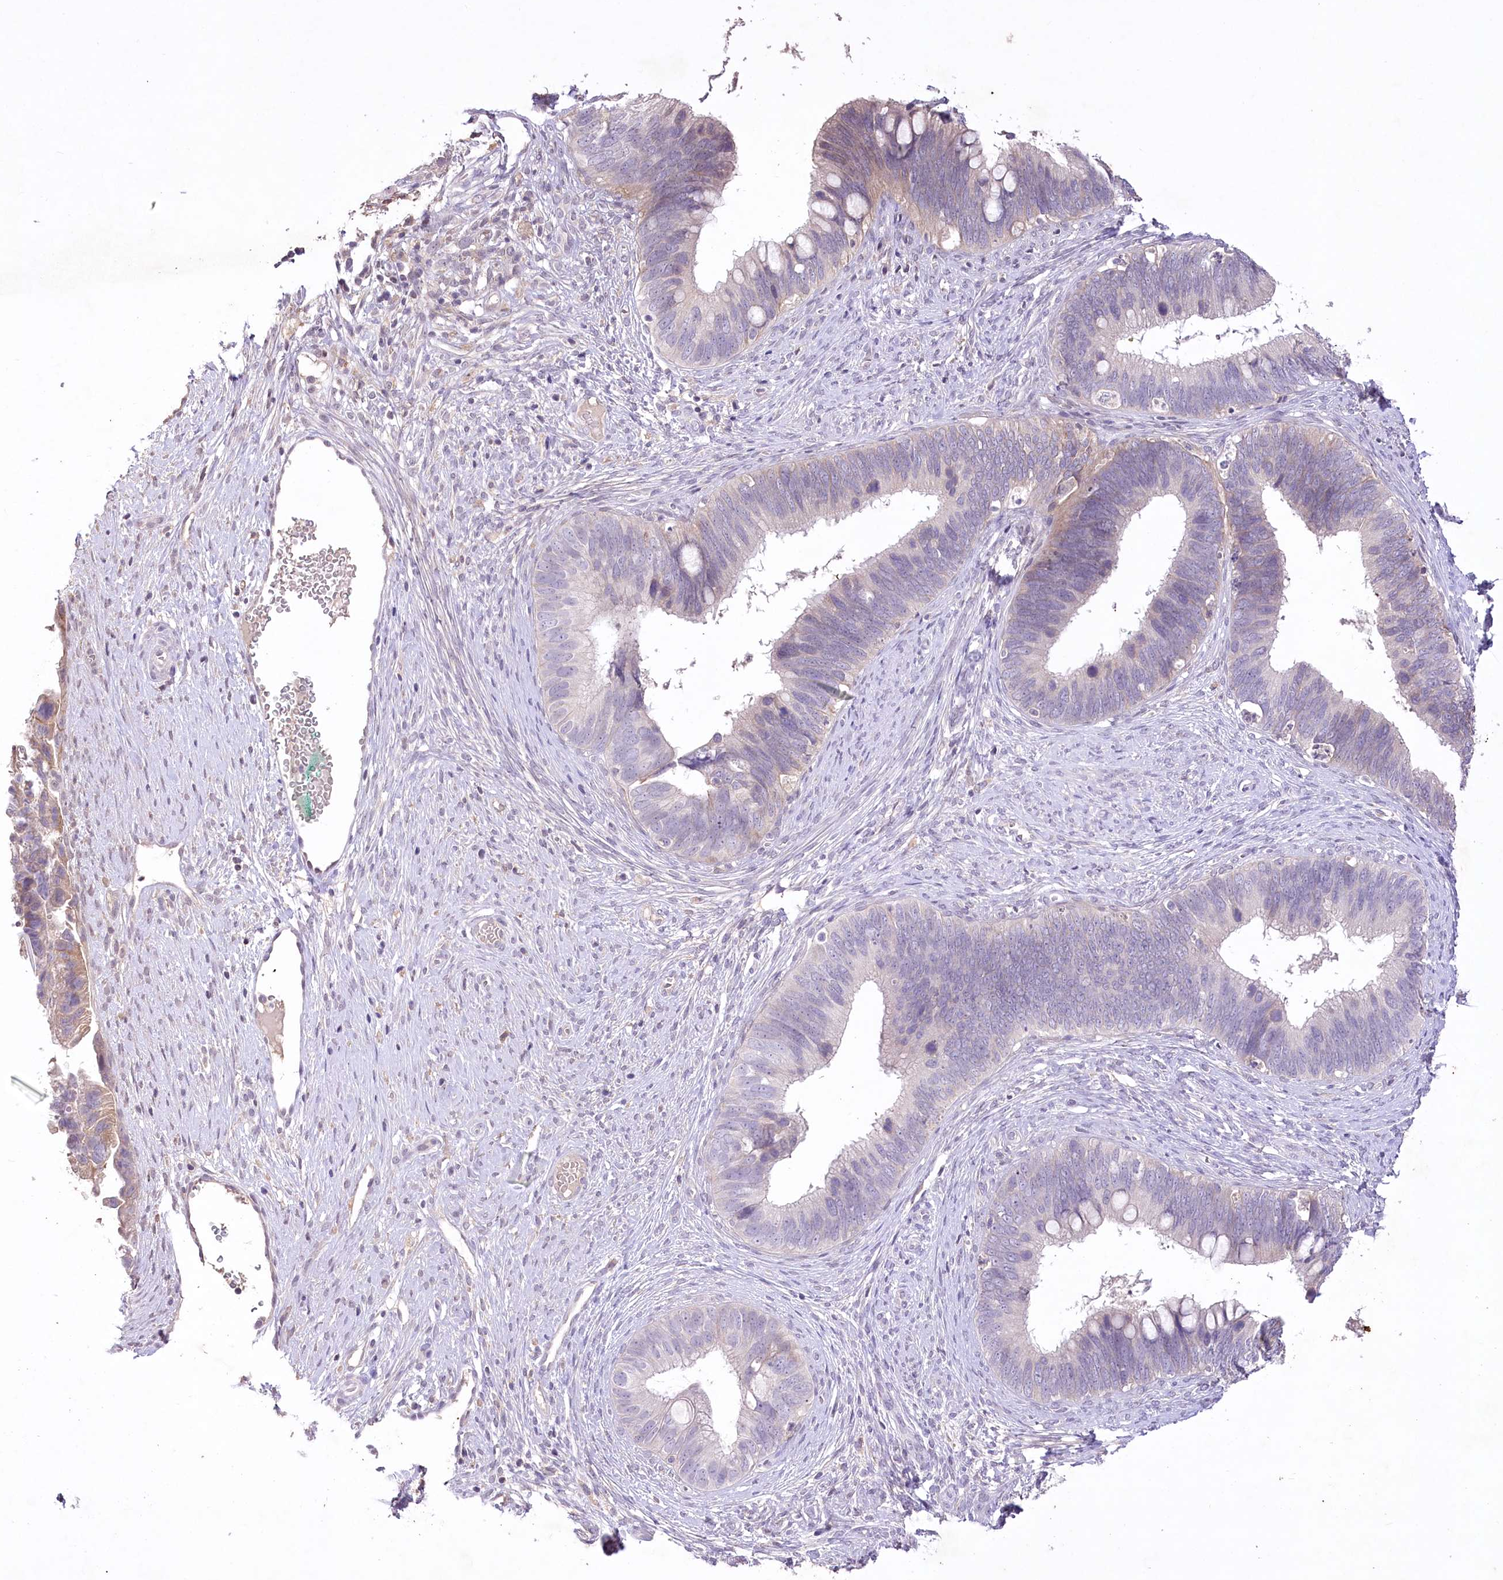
{"staining": {"intensity": "weak", "quantity": "<25%", "location": "cytoplasmic/membranous"}, "tissue": "cervical cancer", "cell_type": "Tumor cells", "image_type": "cancer", "snomed": [{"axis": "morphology", "description": "Adenocarcinoma, NOS"}, {"axis": "topography", "description": "Cervix"}], "caption": "Cervical adenocarcinoma was stained to show a protein in brown. There is no significant expression in tumor cells.", "gene": "ENPP1", "patient": {"sex": "female", "age": 42}}